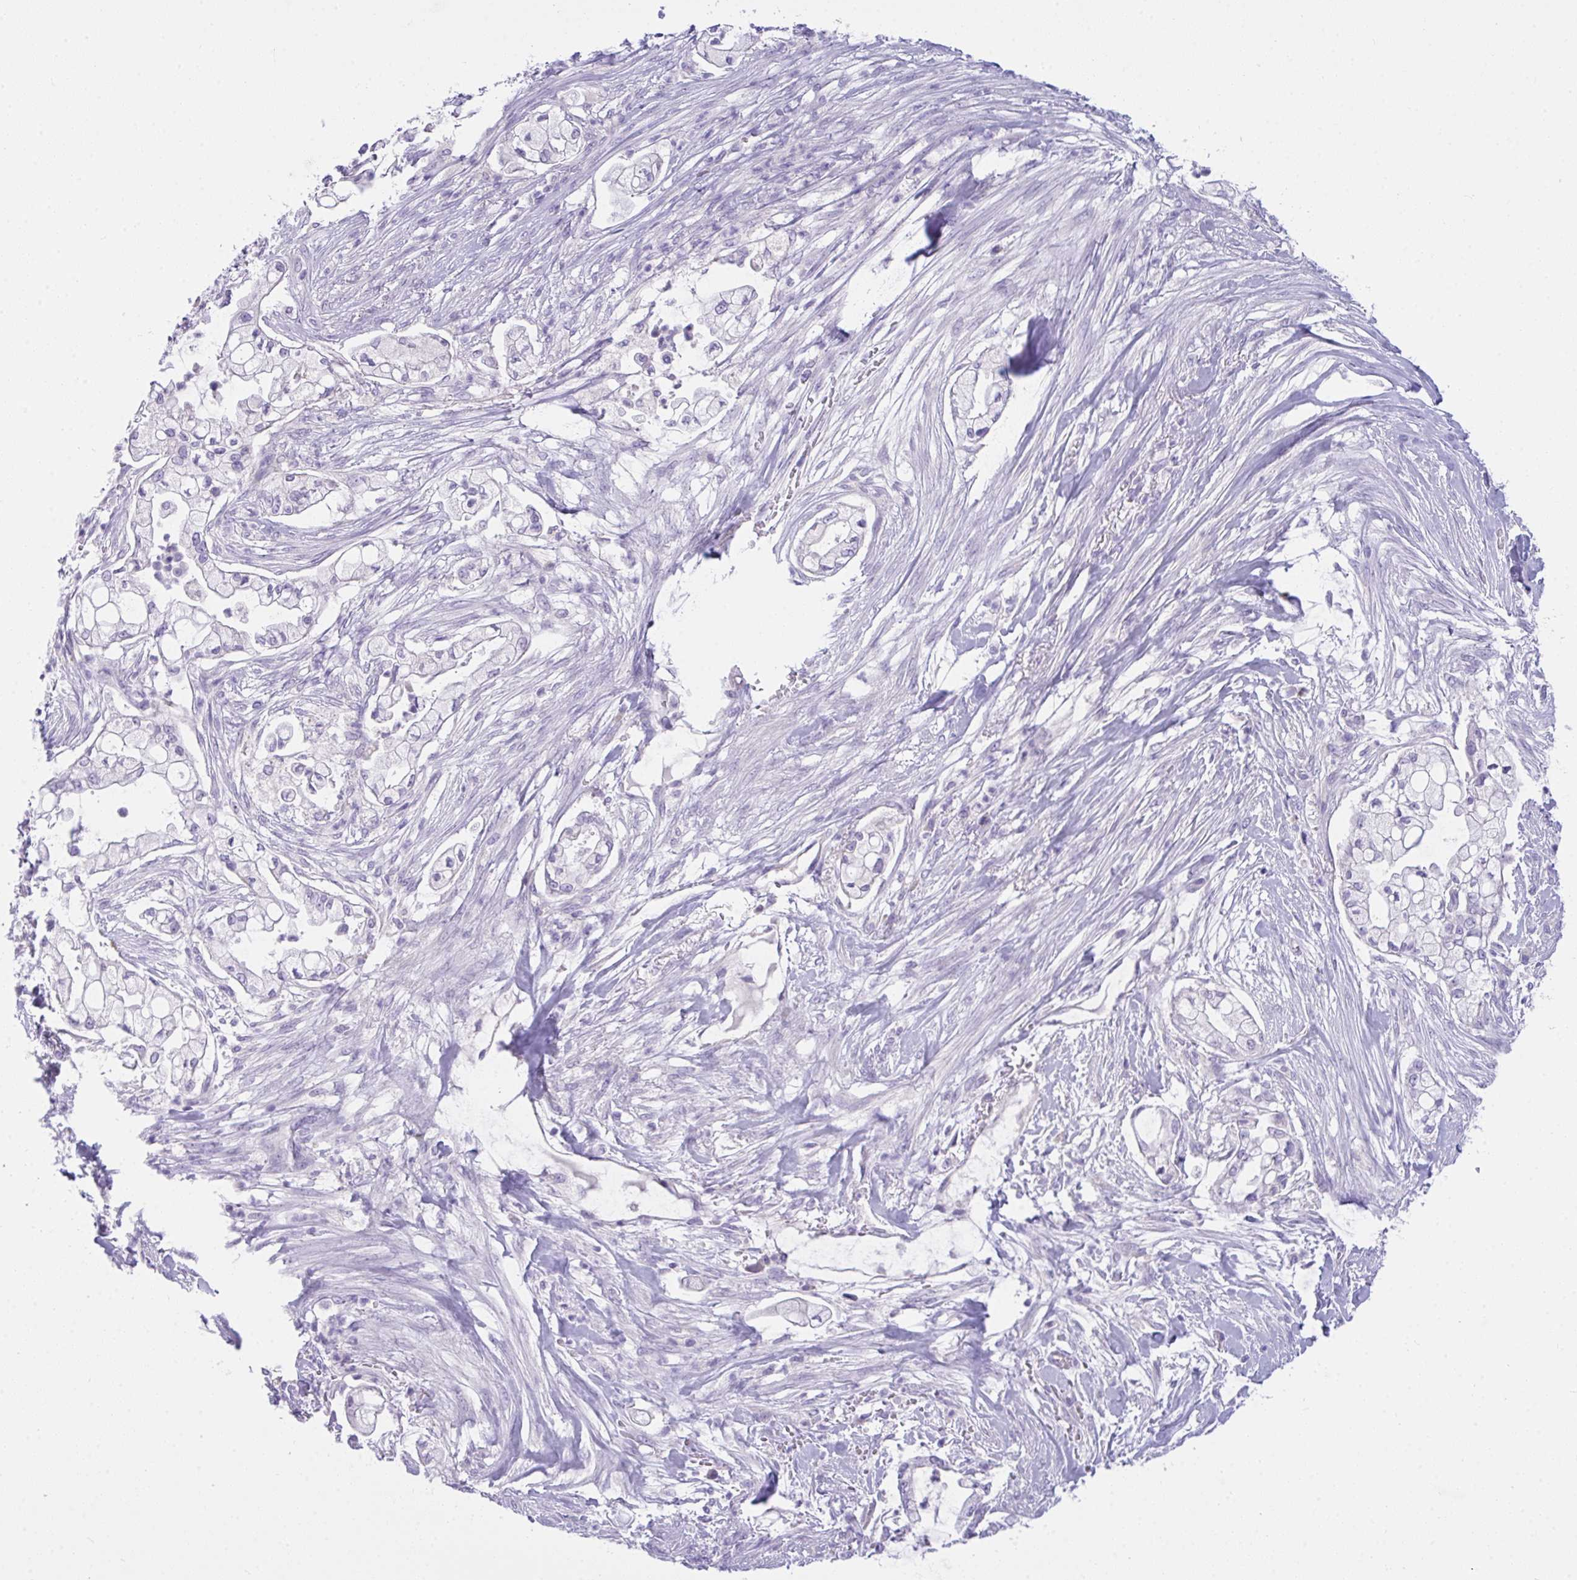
{"staining": {"intensity": "negative", "quantity": "none", "location": "none"}, "tissue": "pancreatic cancer", "cell_type": "Tumor cells", "image_type": "cancer", "snomed": [{"axis": "morphology", "description": "Adenocarcinoma, NOS"}, {"axis": "topography", "description": "Pancreas"}], "caption": "High power microscopy micrograph of an immunohistochemistry (IHC) photomicrograph of pancreatic cancer, revealing no significant expression in tumor cells. Brightfield microscopy of IHC stained with DAB (brown) and hematoxylin (blue), captured at high magnification.", "gene": "SEMA6B", "patient": {"sex": "female", "age": 69}}